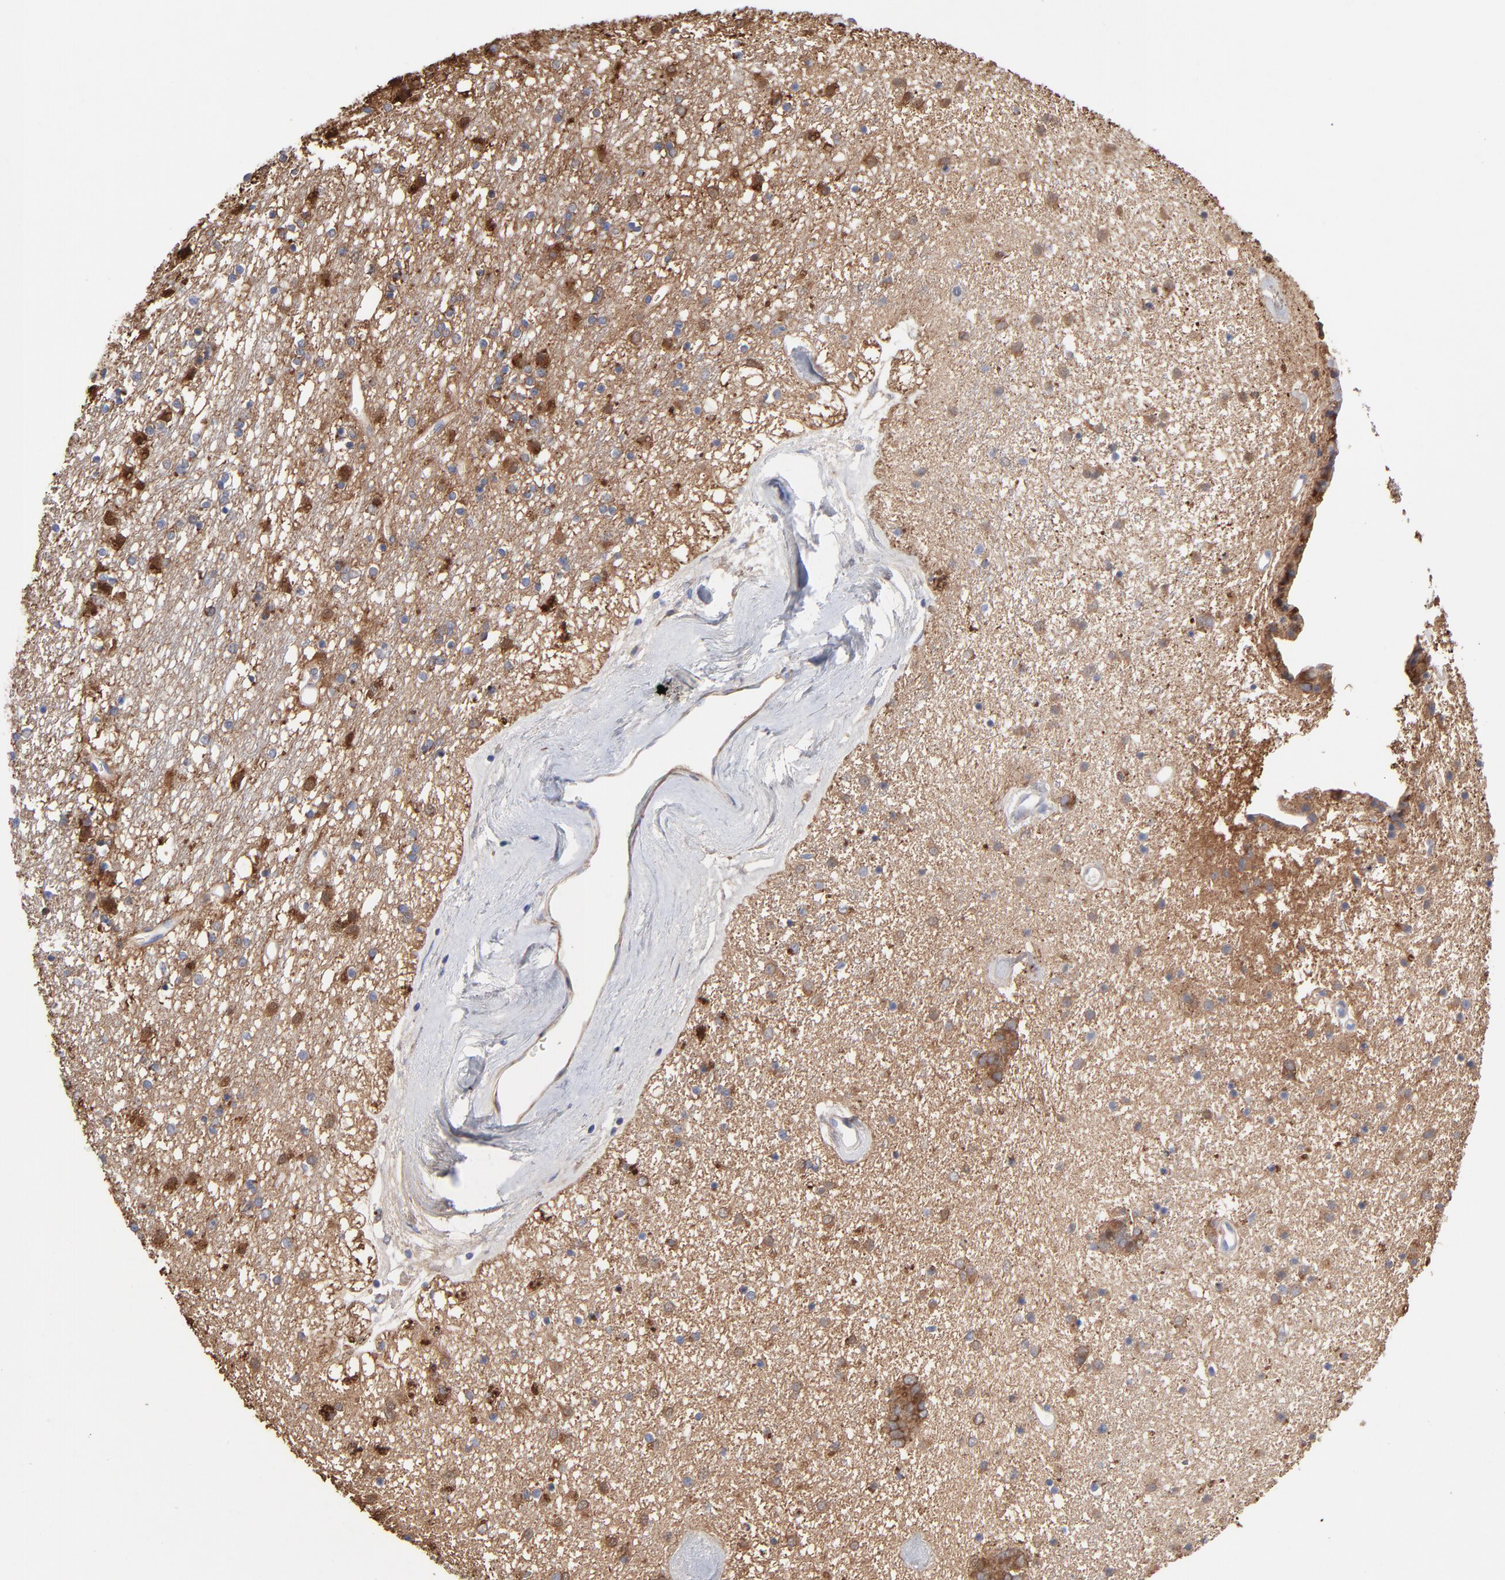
{"staining": {"intensity": "strong", "quantity": "<25%", "location": "none"}, "tissue": "caudate", "cell_type": "Glial cells", "image_type": "normal", "snomed": [{"axis": "morphology", "description": "Normal tissue, NOS"}, {"axis": "topography", "description": "Lateral ventricle wall"}], "caption": "Brown immunohistochemical staining in benign caudate exhibits strong None expression in approximately <25% of glial cells.", "gene": "CILP", "patient": {"sex": "female", "age": 54}}